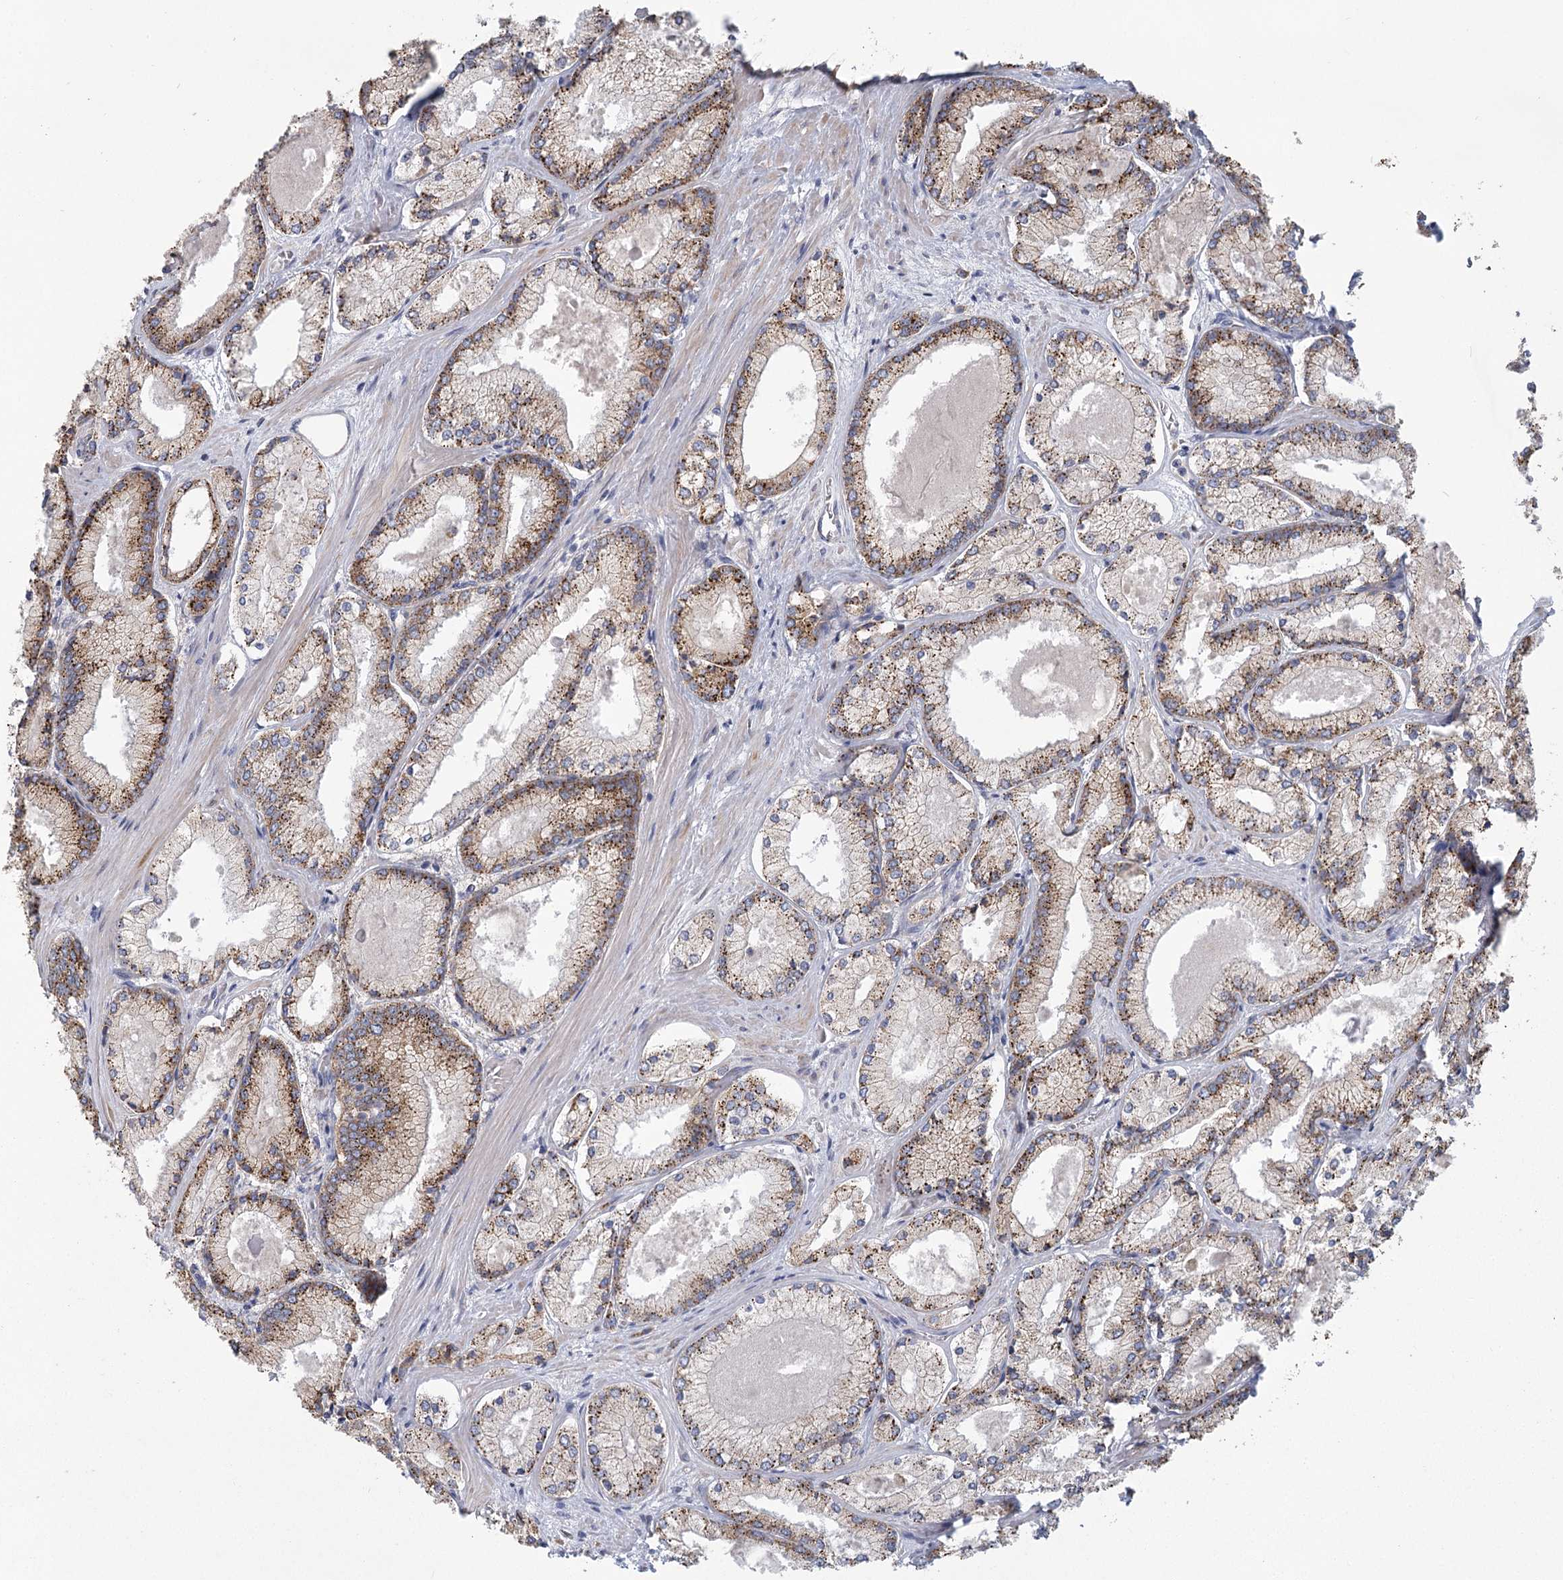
{"staining": {"intensity": "moderate", "quantity": ">75%", "location": "cytoplasmic/membranous"}, "tissue": "prostate cancer", "cell_type": "Tumor cells", "image_type": "cancer", "snomed": [{"axis": "morphology", "description": "Adenocarcinoma, Low grade"}, {"axis": "topography", "description": "Prostate"}], "caption": "Adenocarcinoma (low-grade) (prostate) stained with immunohistochemistry (IHC) exhibits moderate cytoplasmic/membranous staining in approximately >75% of tumor cells.", "gene": "CNTLN", "patient": {"sex": "male", "age": 74}}